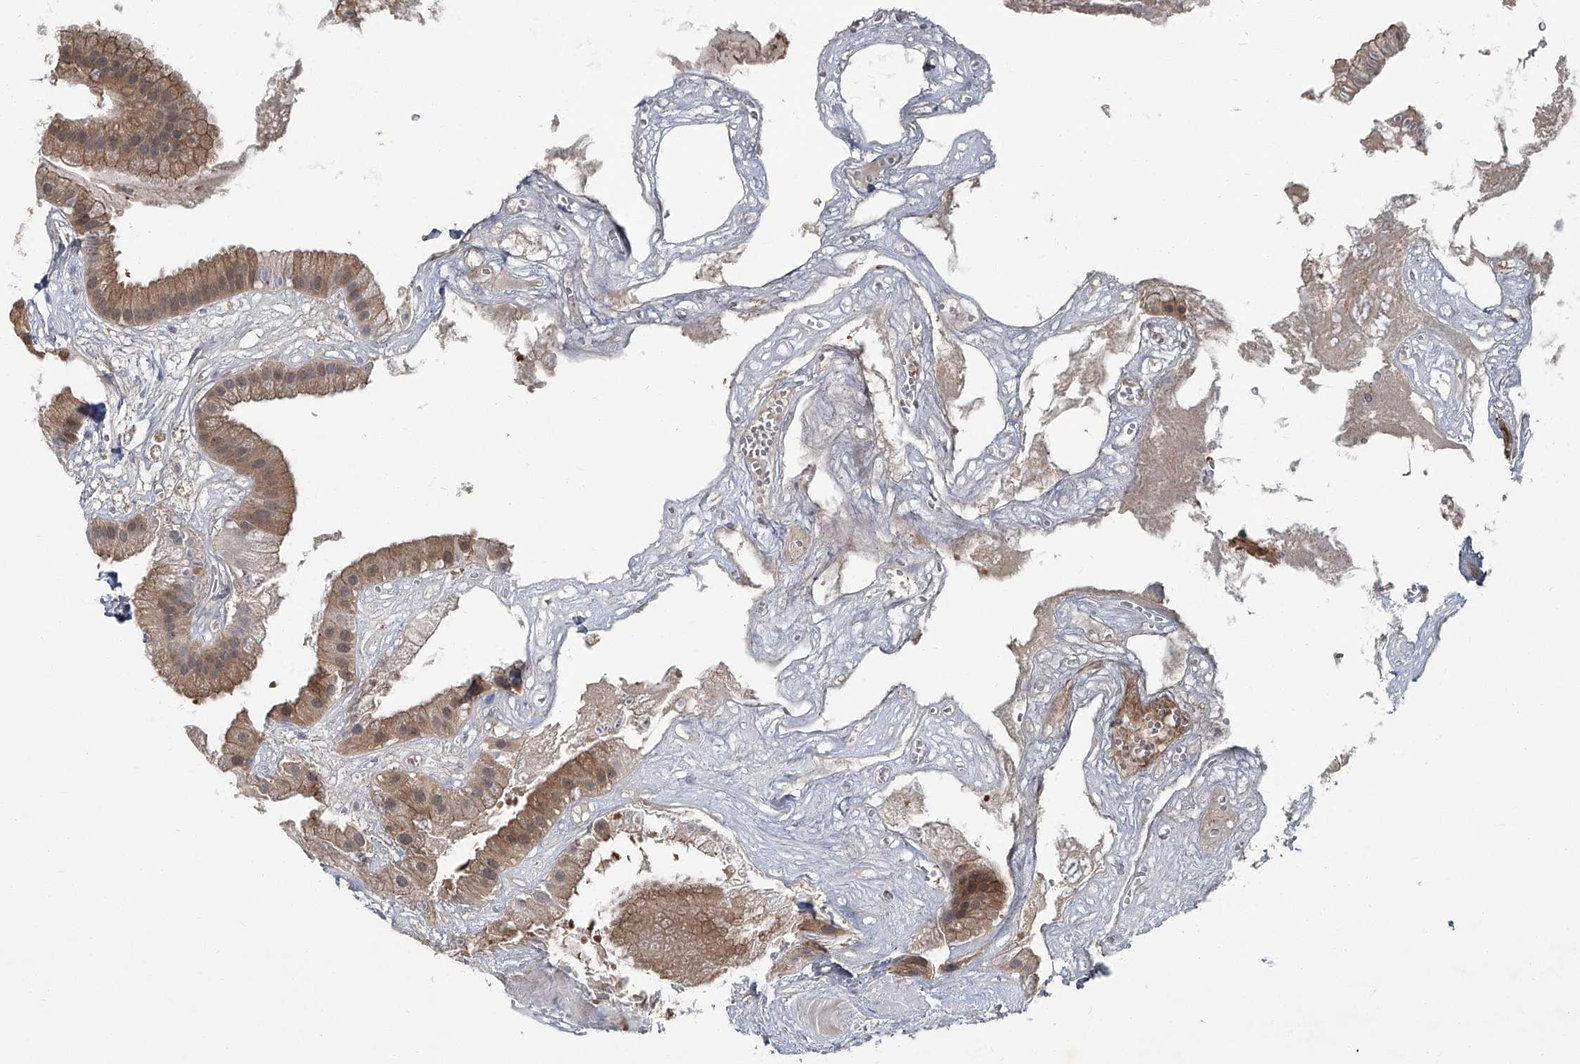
{"staining": {"intensity": "moderate", "quantity": ">75%", "location": "cytoplasmic/membranous"}, "tissue": "gallbladder", "cell_type": "Glandular cells", "image_type": "normal", "snomed": [{"axis": "morphology", "description": "Normal tissue, NOS"}, {"axis": "topography", "description": "Gallbladder"}], "caption": "DAB immunohistochemical staining of unremarkable human gallbladder displays moderate cytoplasmic/membranous protein staining in approximately >75% of glandular cells. Using DAB (brown) and hematoxylin (blue) stains, captured at high magnification using brightfield microscopy.", "gene": "AKNAD1", "patient": {"sex": "male", "age": 55}}